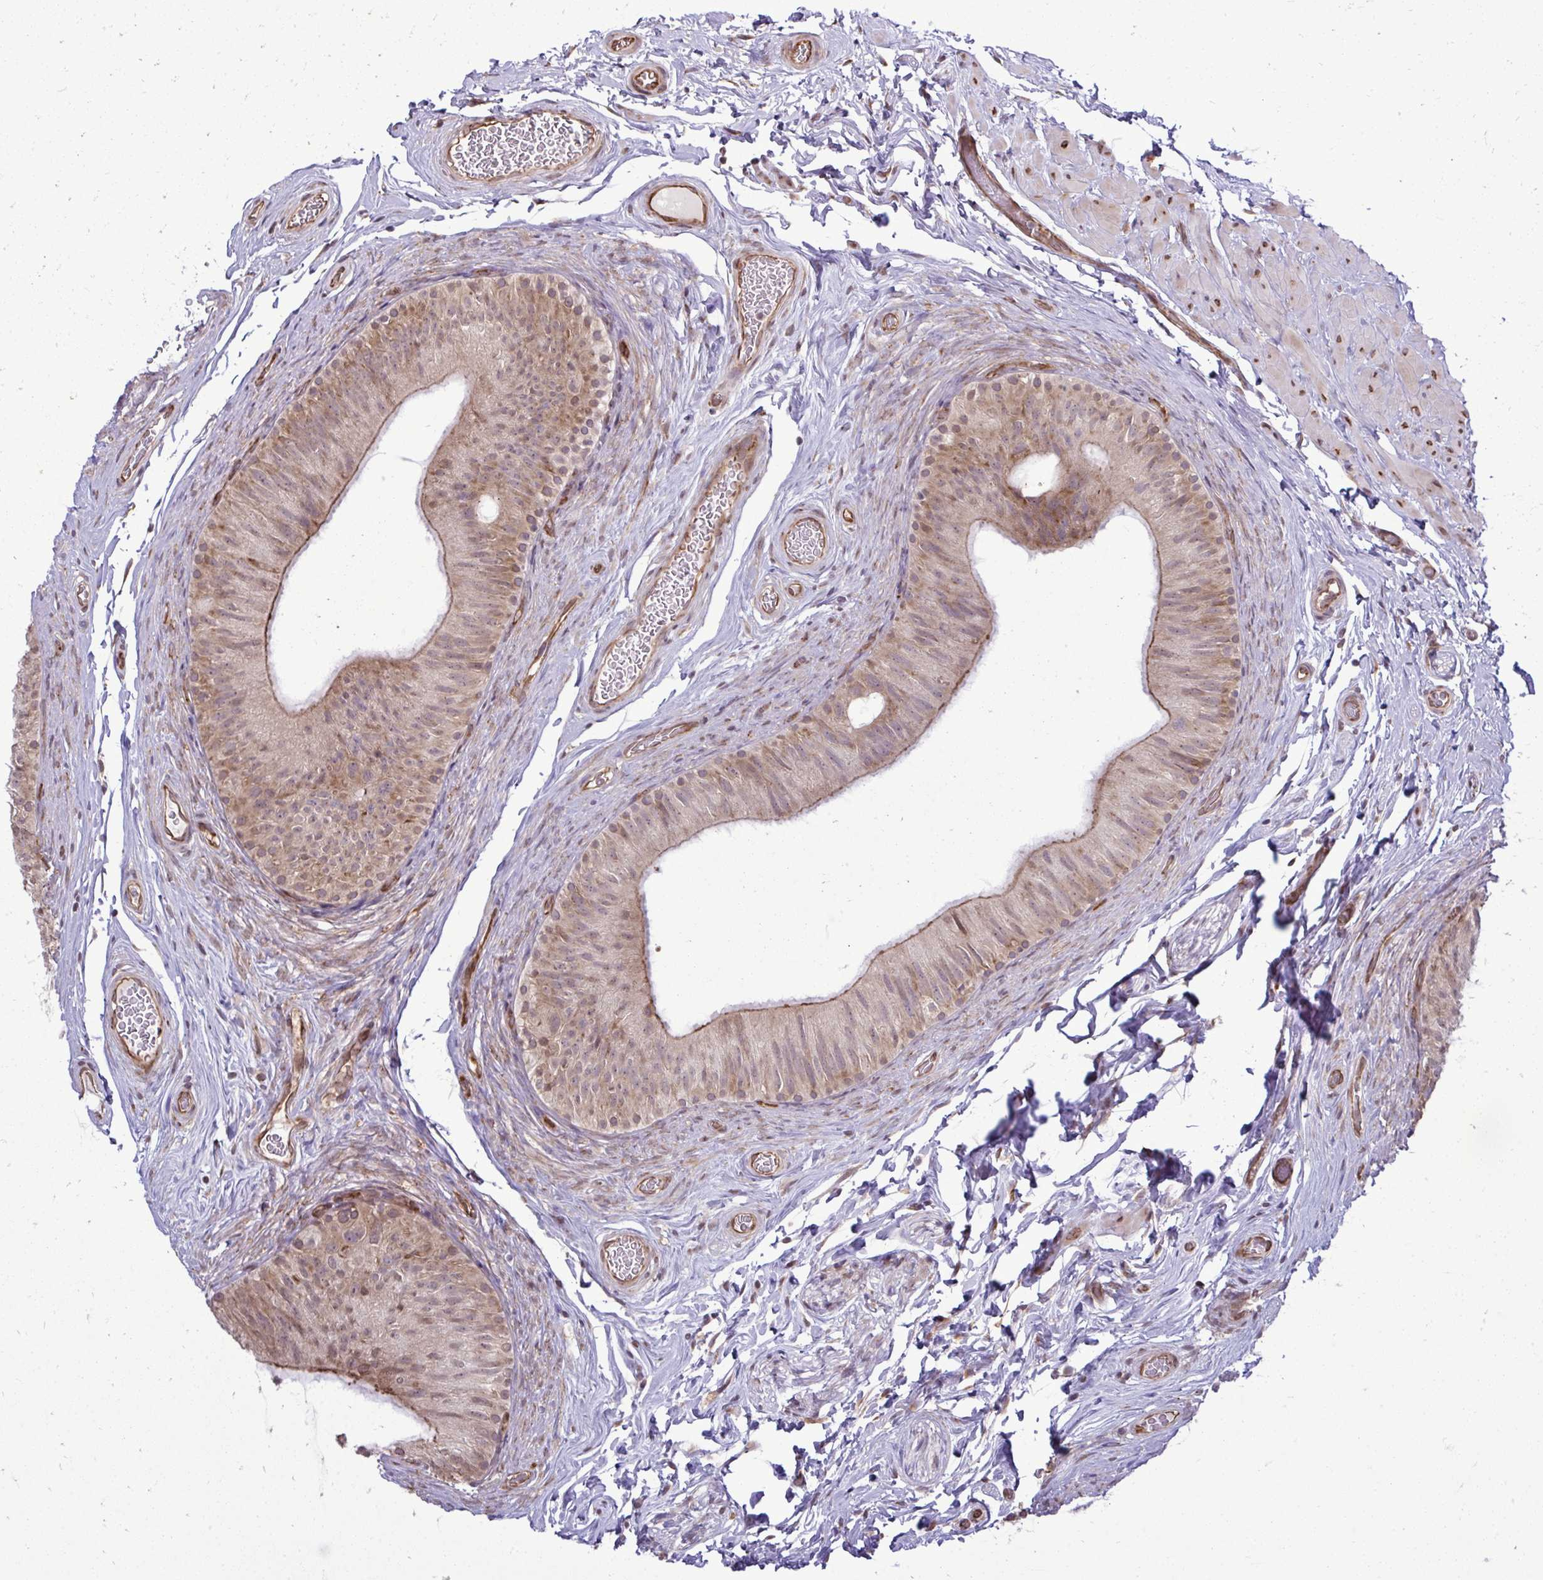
{"staining": {"intensity": "moderate", "quantity": "25%-75%", "location": "cytoplasmic/membranous,nuclear"}, "tissue": "epididymis", "cell_type": "Glandular cells", "image_type": "normal", "snomed": [{"axis": "morphology", "description": "Normal tissue, NOS"}, {"axis": "topography", "description": "Epididymis, spermatic cord, NOS"}, {"axis": "topography", "description": "Epididymis"}], "caption": "Immunohistochemistry (IHC) (DAB) staining of benign human epididymis exhibits moderate cytoplasmic/membranous,nuclear protein positivity in about 25%-75% of glandular cells.", "gene": "FUT10", "patient": {"sex": "male", "age": 31}}